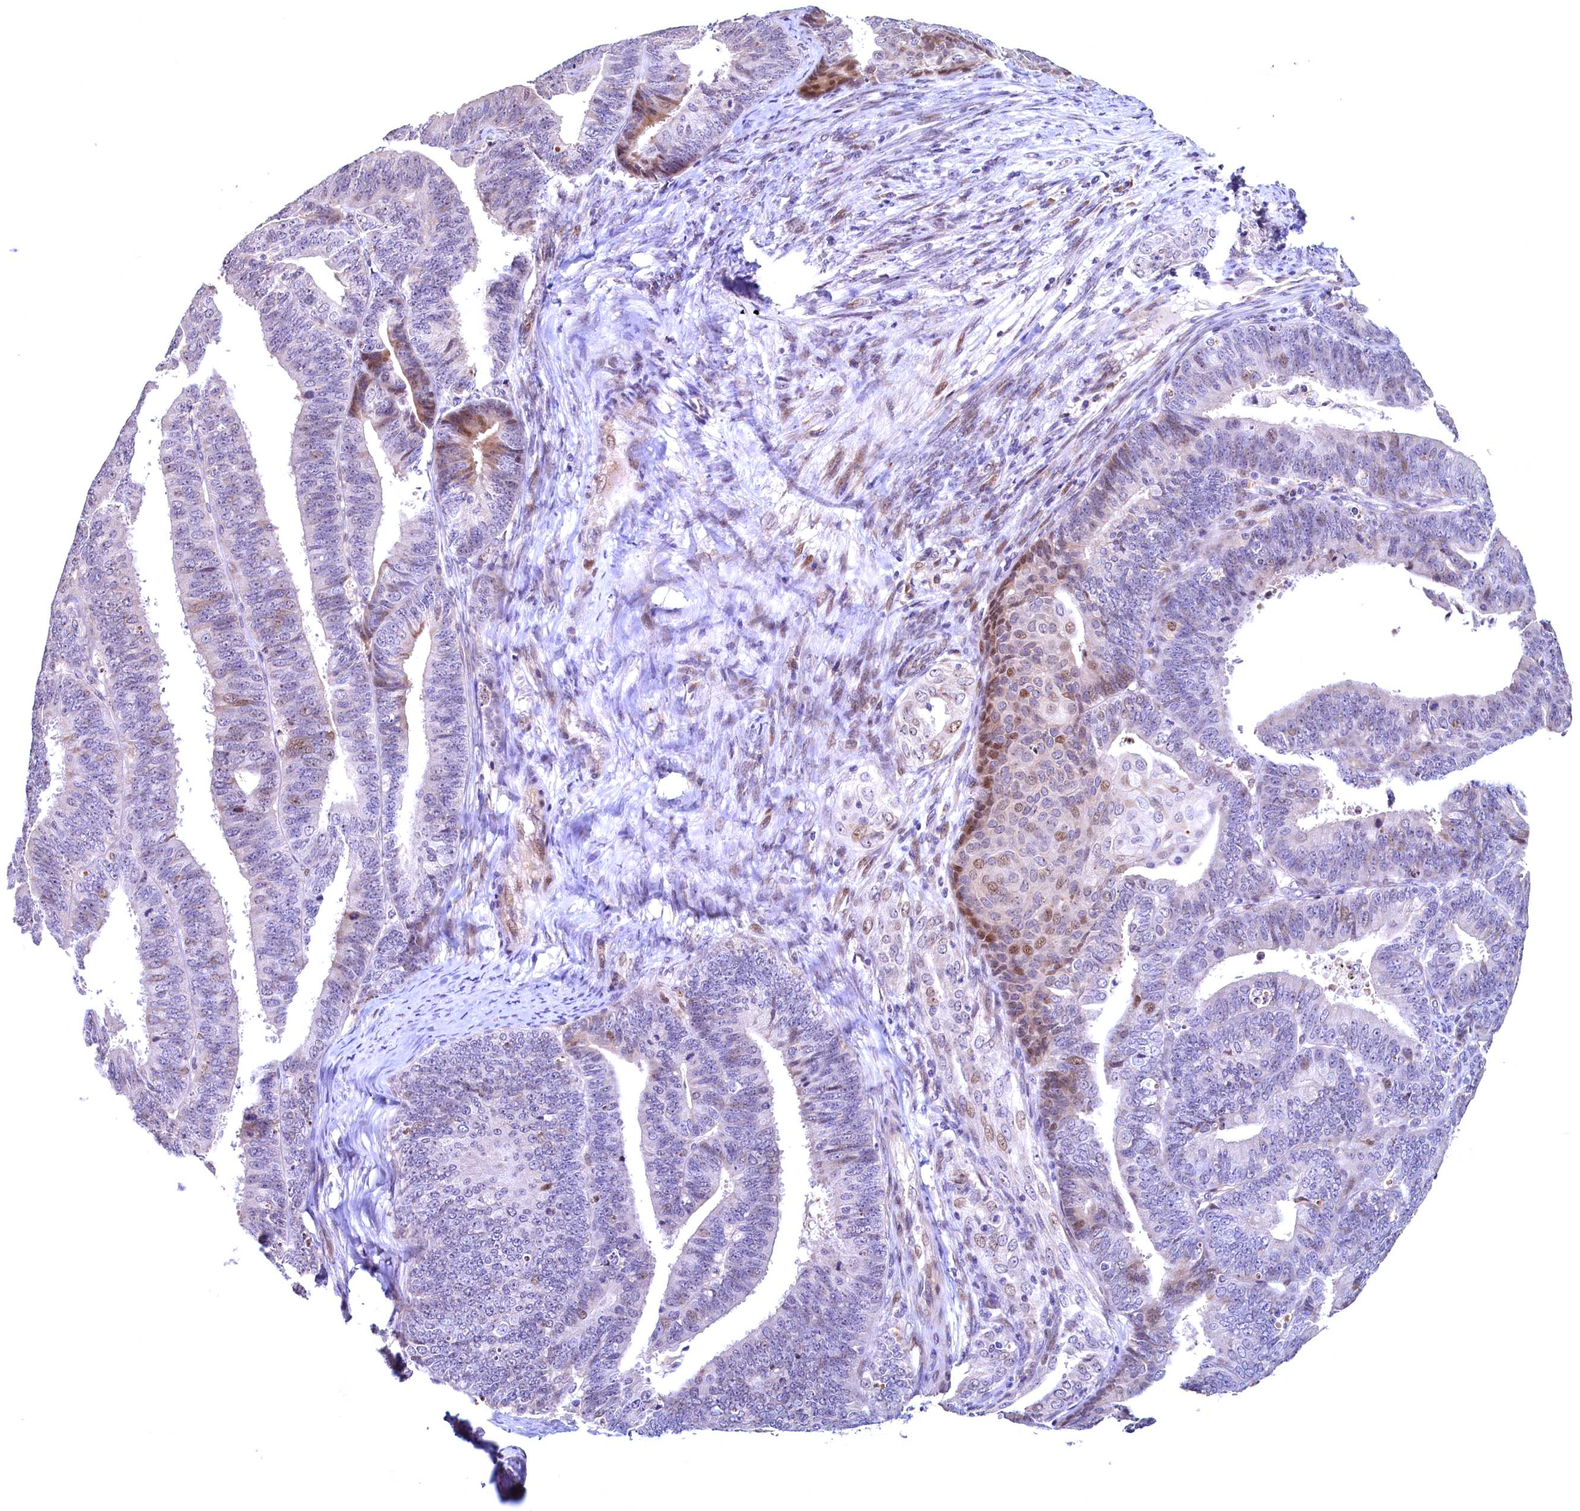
{"staining": {"intensity": "moderate", "quantity": "<25%", "location": "nuclear"}, "tissue": "endometrial cancer", "cell_type": "Tumor cells", "image_type": "cancer", "snomed": [{"axis": "morphology", "description": "Adenocarcinoma, NOS"}, {"axis": "topography", "description": "Endometrium"}], "caption": "Immunohistochemical staining of endometrial cancer (adenocarcinoma) demonstrates low levels of moderate nuclear protein positivity in about <25% of tumor cells.", "gene": "LATS2", "patient": {"sex": "female", "age": 73}}